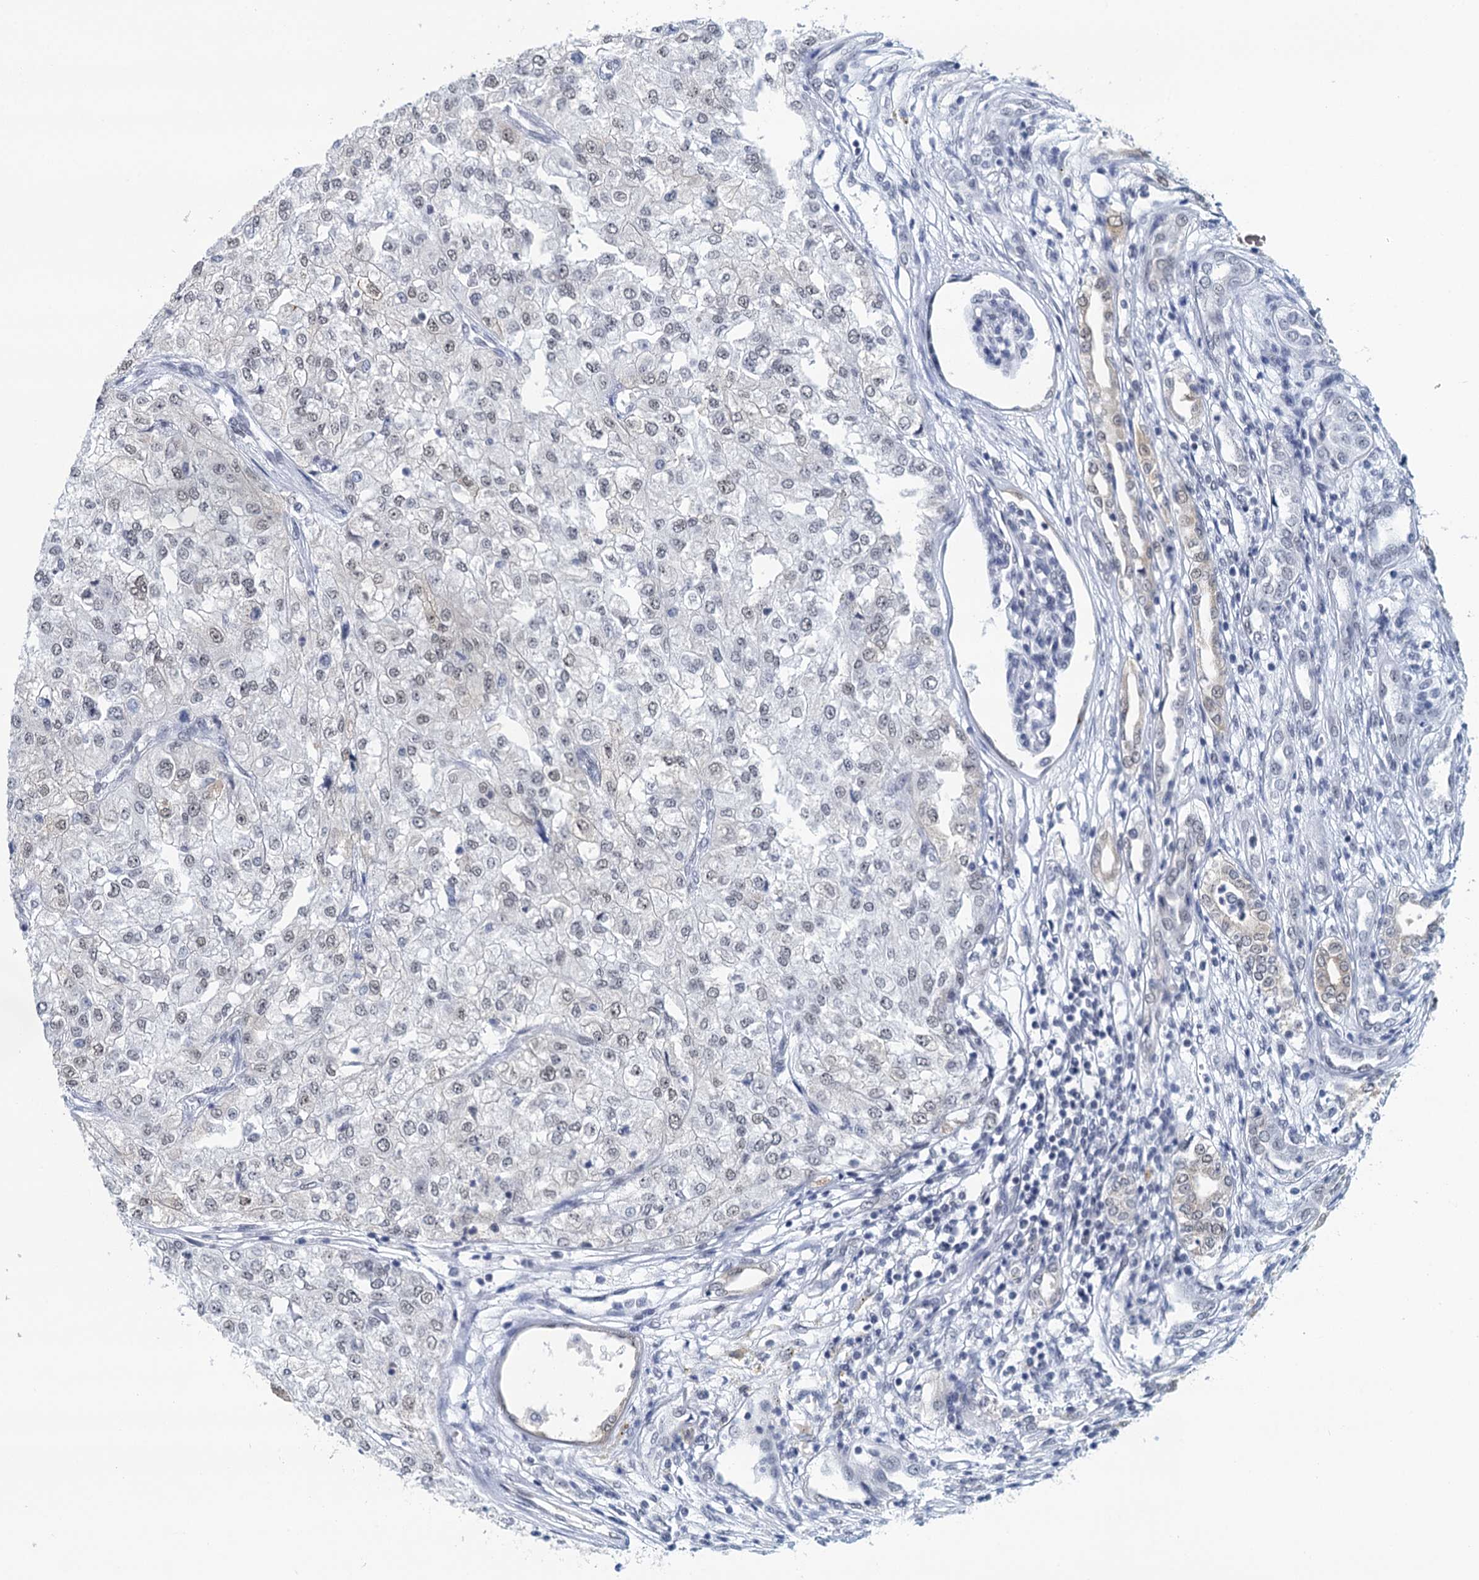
{"staining": {"intensity": "negative", "quantity": "none", "location": "none"}, "tissue": "renal cancer", "cell_type": "Tumor cells", "image_type": "cancer", "snomed": [{"axis": "morphology", "description": "Adenocarcinoma, NOS"}, {"axis": "topography", "description": "Kidney"}], "caption": "This image is of renal adenocarcinoma stained with IHC to label a protein in brown with the nuclei are counter-stained blue. There is no staining in tumor cells.", "gene": "EPS8L1", "patient": {"sex": "female", "age": 54}}